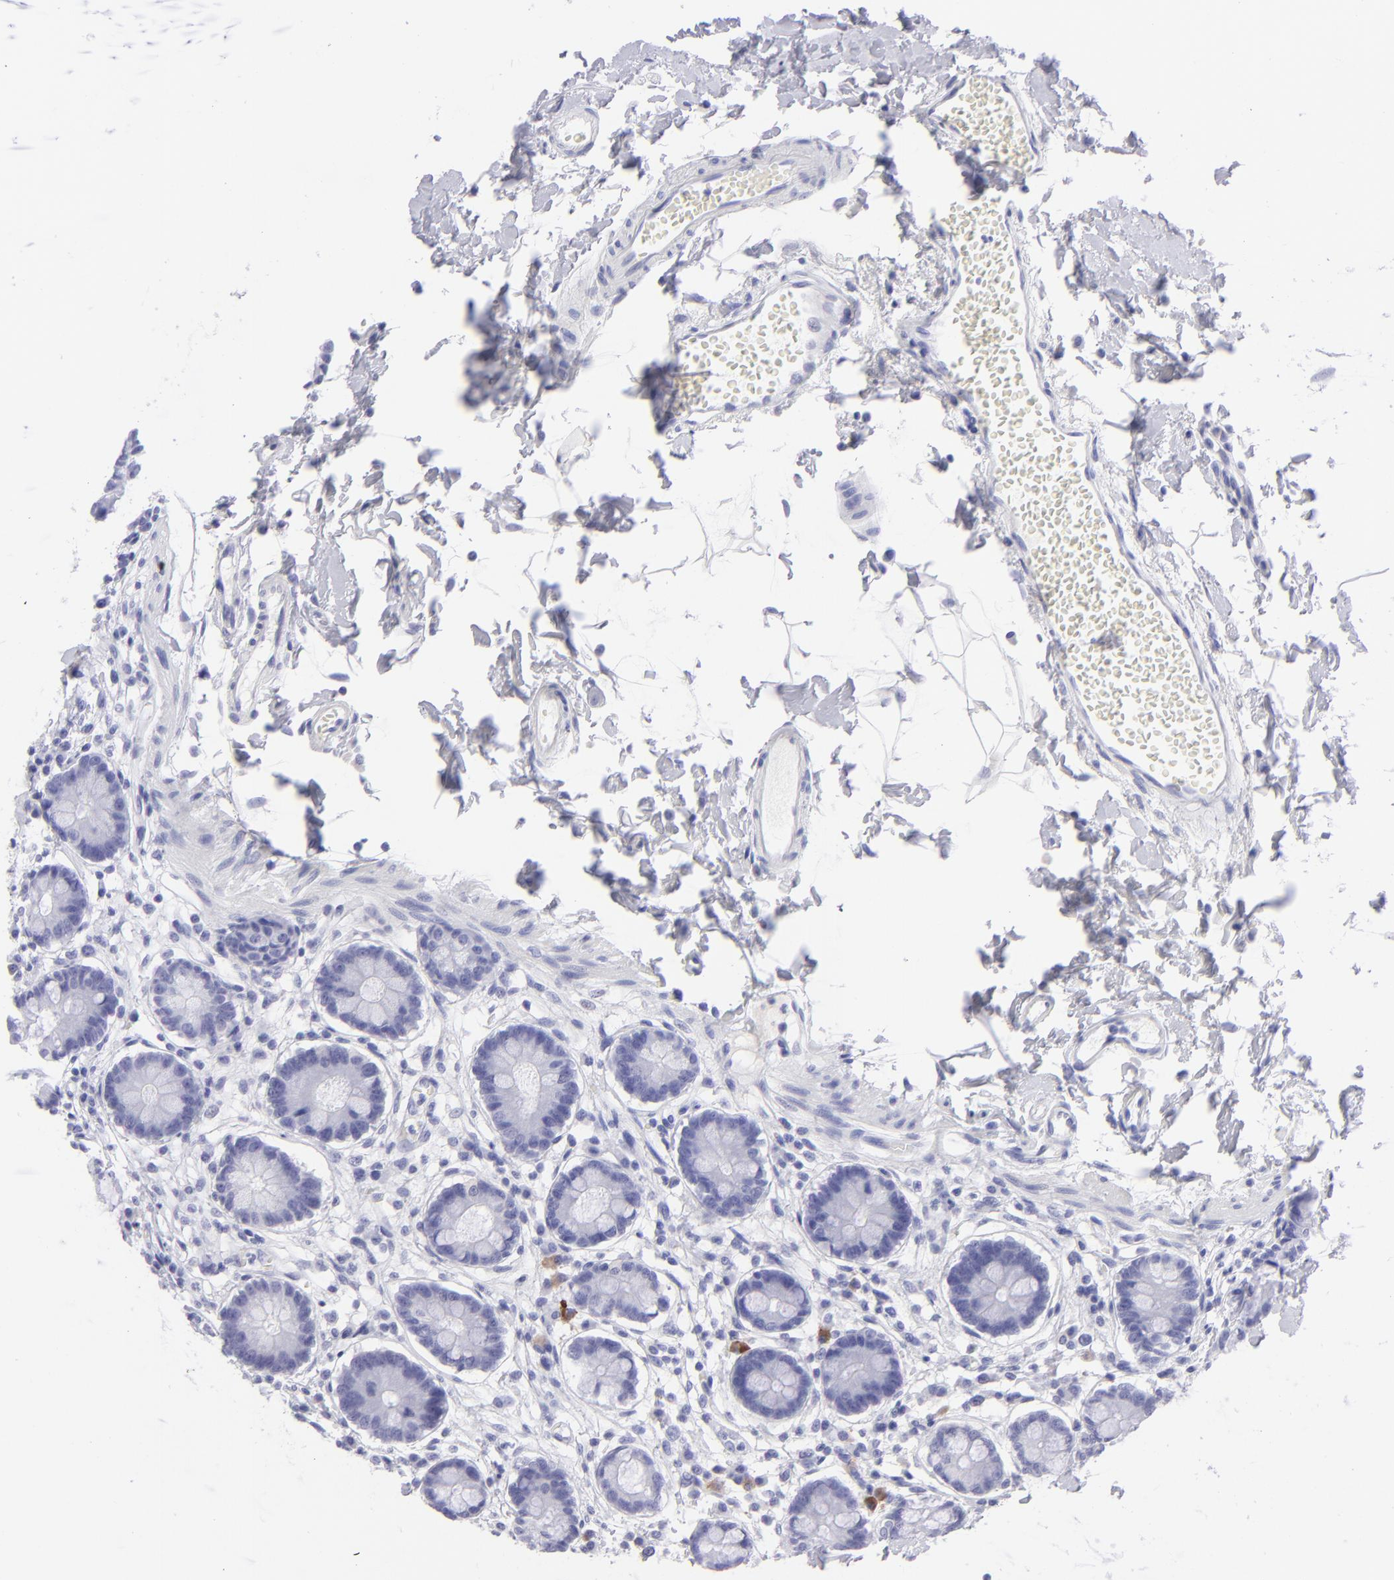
{"staining": {"intensity": "negative", "quantity": "none", "location": "none"}, "tissue": "small intestine", "cell_type": "Glandular cells", "image_type": "normal", "snomed": [{"axis": "morphology", "description": "Normal tissue, NOS"}, {"axis": "topography", "description": "Small intestine"}], "caption": "Immunohistochemical staining of unremarkable human small intestine reveals no significant positivity in glandular cells. (Immunohistochemistry (ihc), brightfield microscopy, high magnification).", "gene": "SLC1A2", "patient": {"sex": "female", "age": 61}}